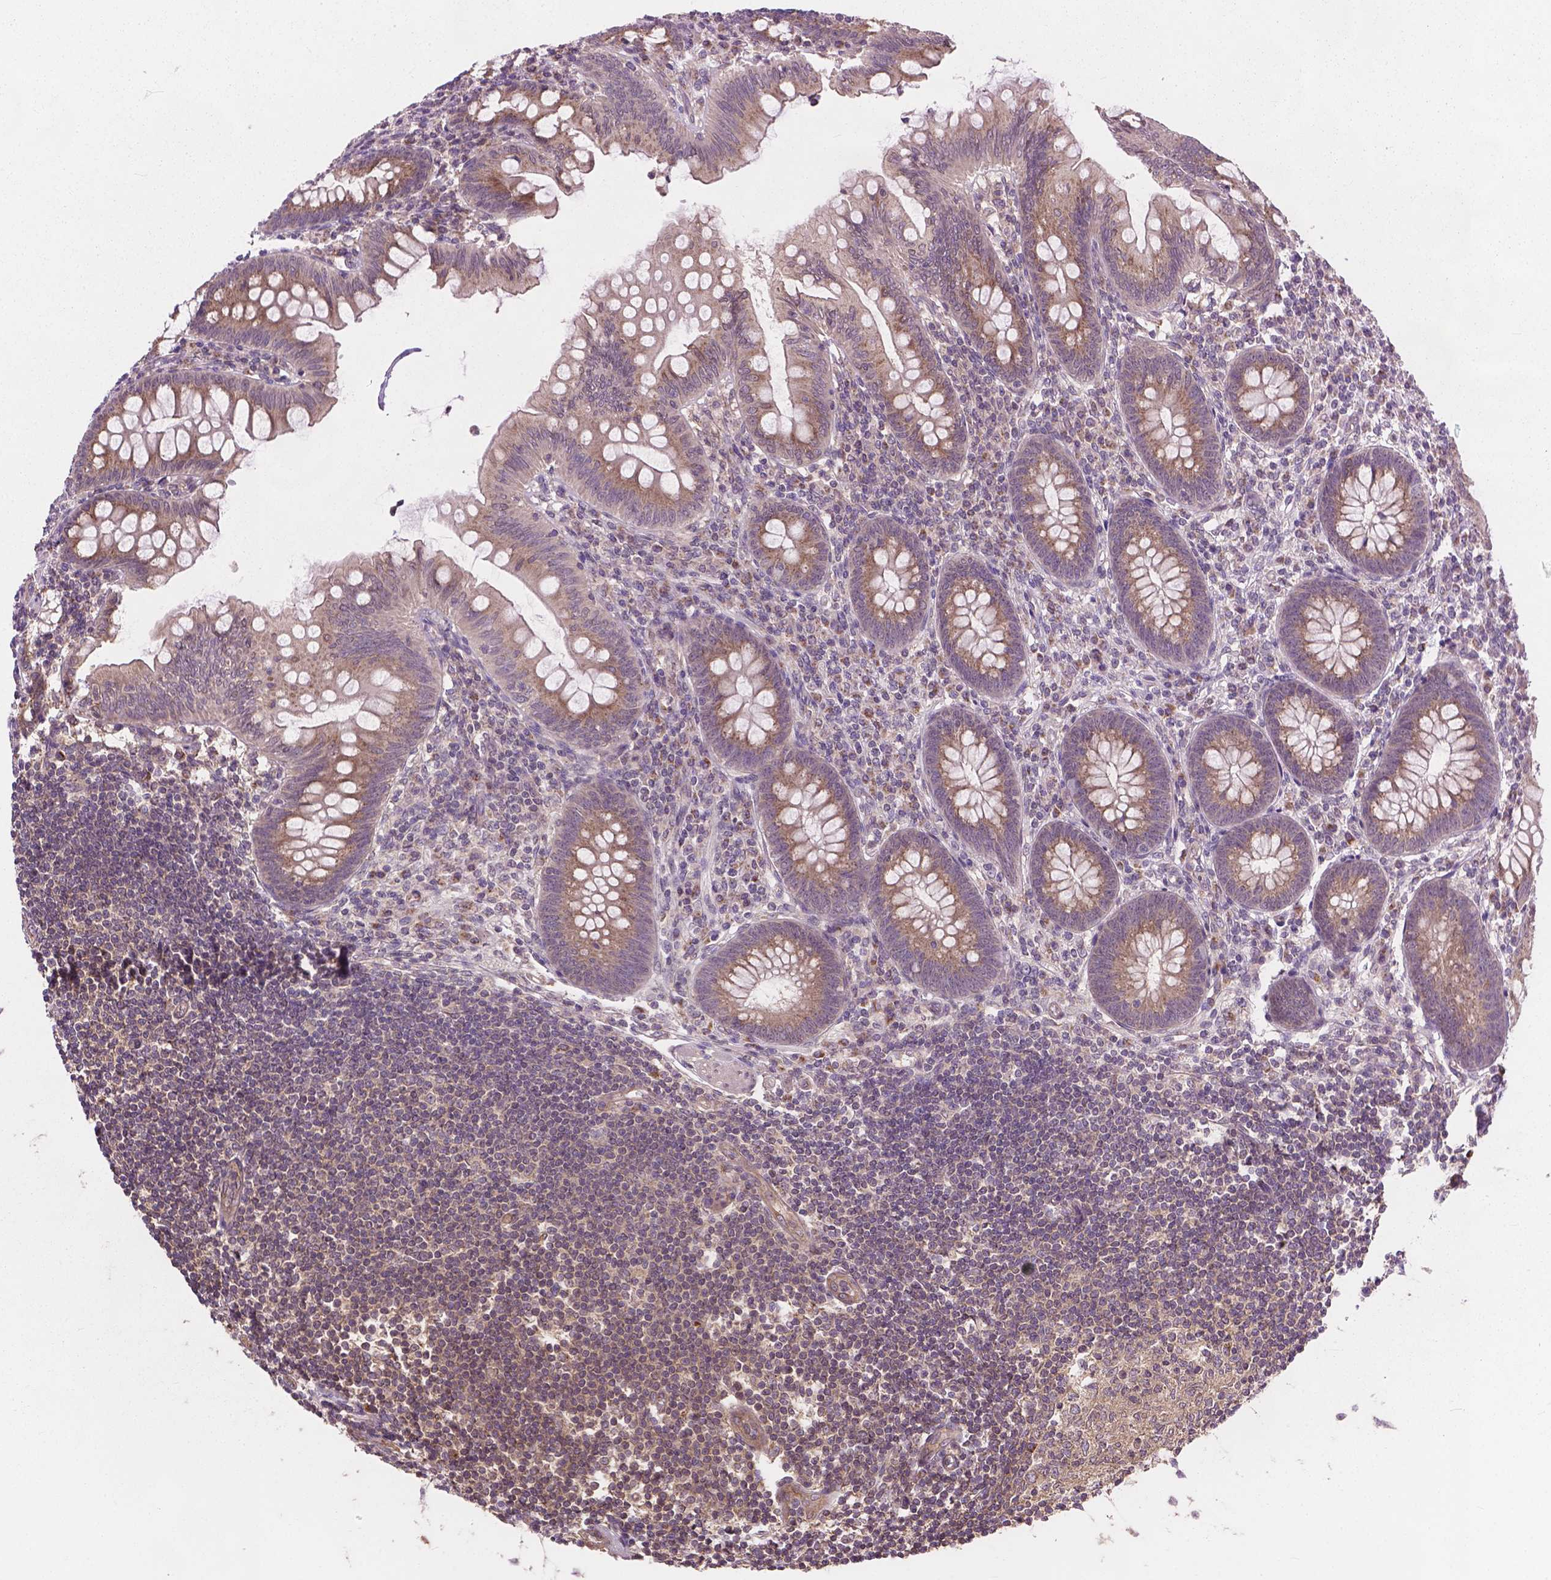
{"staining": {"intensity": "moderate", "quantity": "25%-75%", "location": "cytoplasmic/membranous"}, "tissue": "appendix", "cell_type": "Glandular cells", "image_type": "normal", "snomed": [{"axis": "morphology", "description": "Normal tissue, NOS"}, {"axis": "topography", "description": "Appendix"}], "caption": "Immunohistochemical staining of normal human appendix shows medium levels of moderate cytoplasmic/membranous expression in approximately 25%-75% of glandular cells. (IHC, brightfield microscopy, high magnification).", "gene": "PPP1CB", "patient": {"sex": "female", "age": 57}}